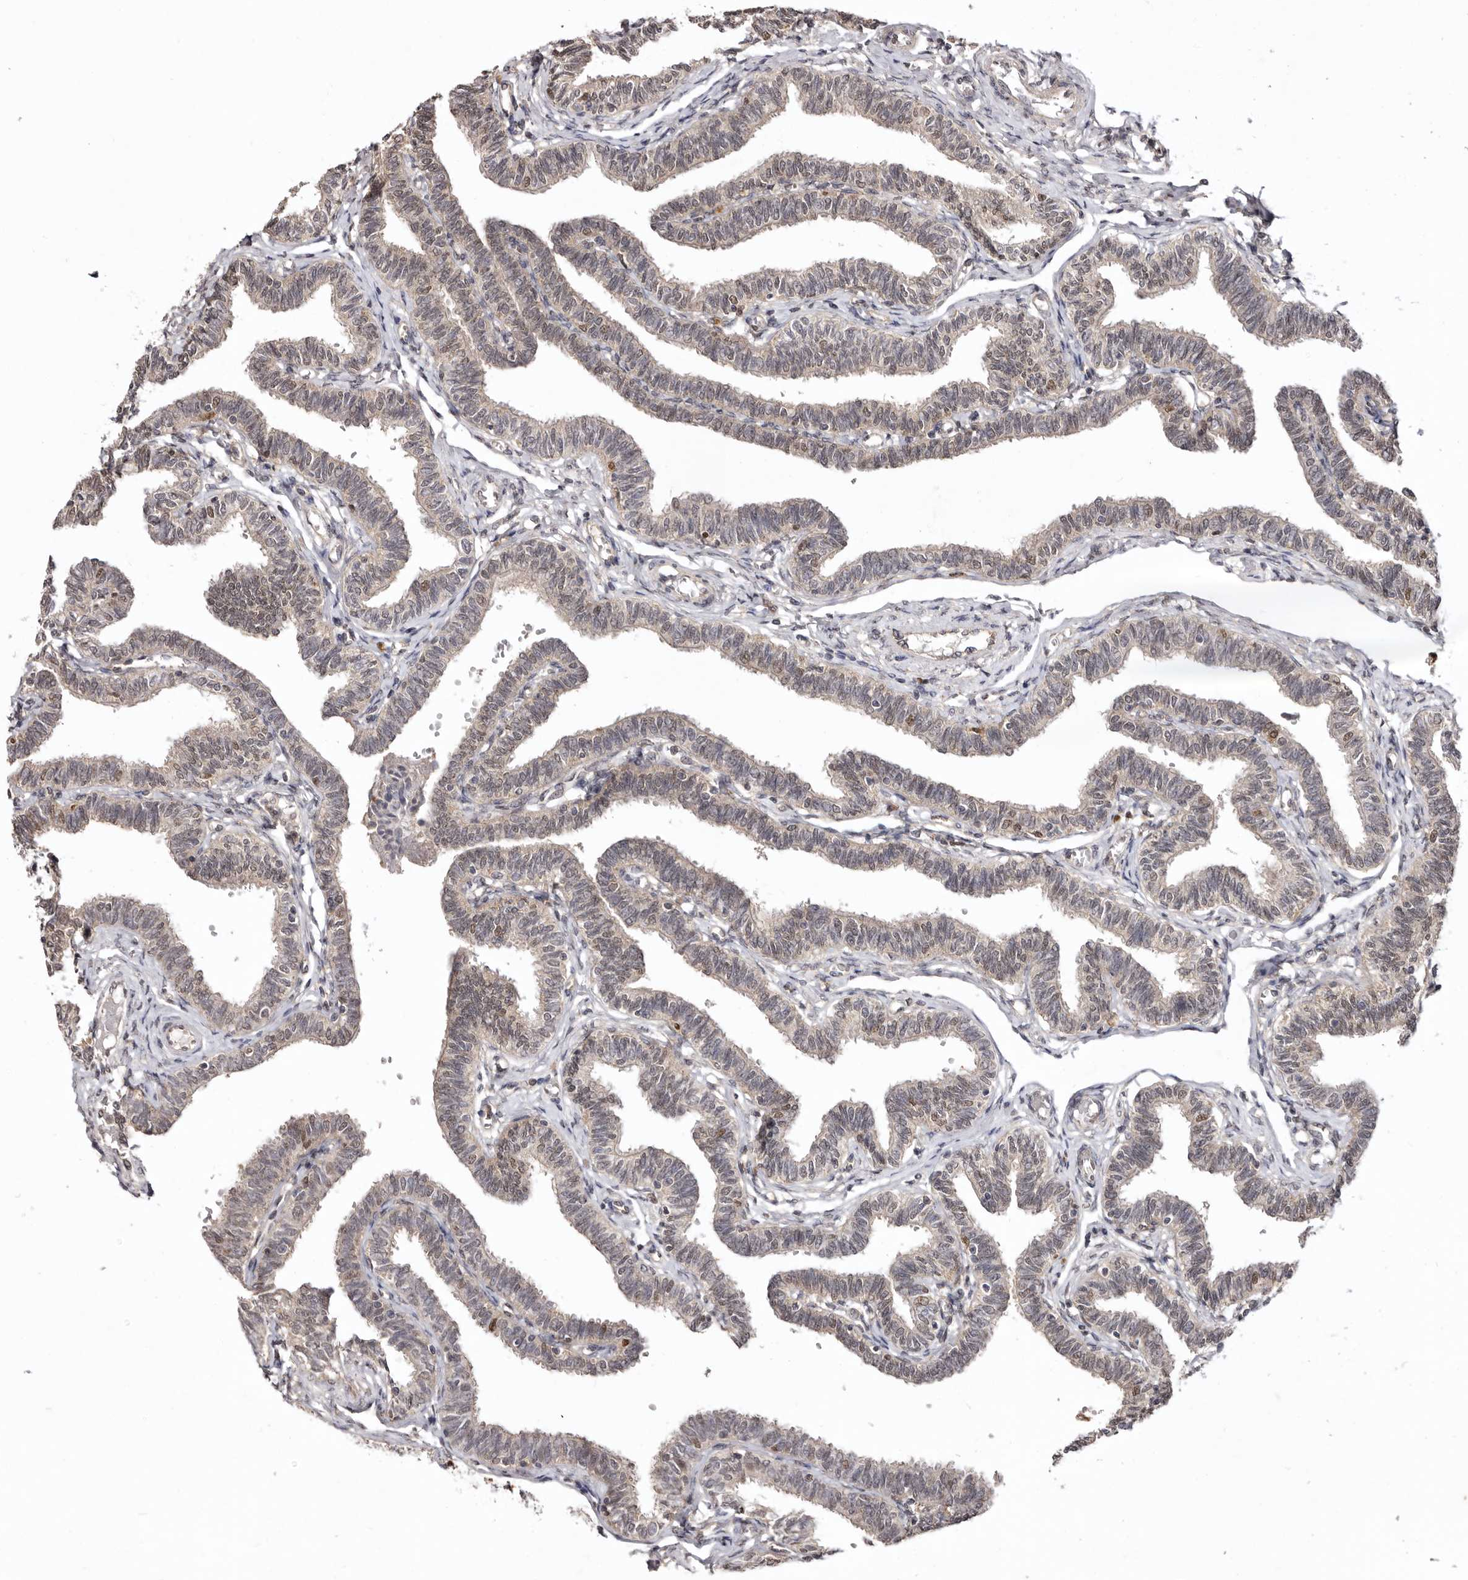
{"staining": {"intensity": "strong", "quantity": "25%-75%", "location": "cytoplasmic/membranous,nuclear"}, "tissue": "fallopian tube", "cell_type": "Glandular cells", "image_type": "normal", "snomed": [{"axis": "morphology", "description": "Normal tissue, NOS"}, {"axis": "topography", "description": "Fallopian tube"}, {"axis": "topography", "description": "Ovary"}], "caption": "This photomicrograph reveals IHC staining of normal fallopian tube, with high strong cytoplasmic/membranous,nuclear positivity in about 25%-75% of glandular cells.", "gene": "NOTCH1", "patient": {"sex": "female", "age": 23}}